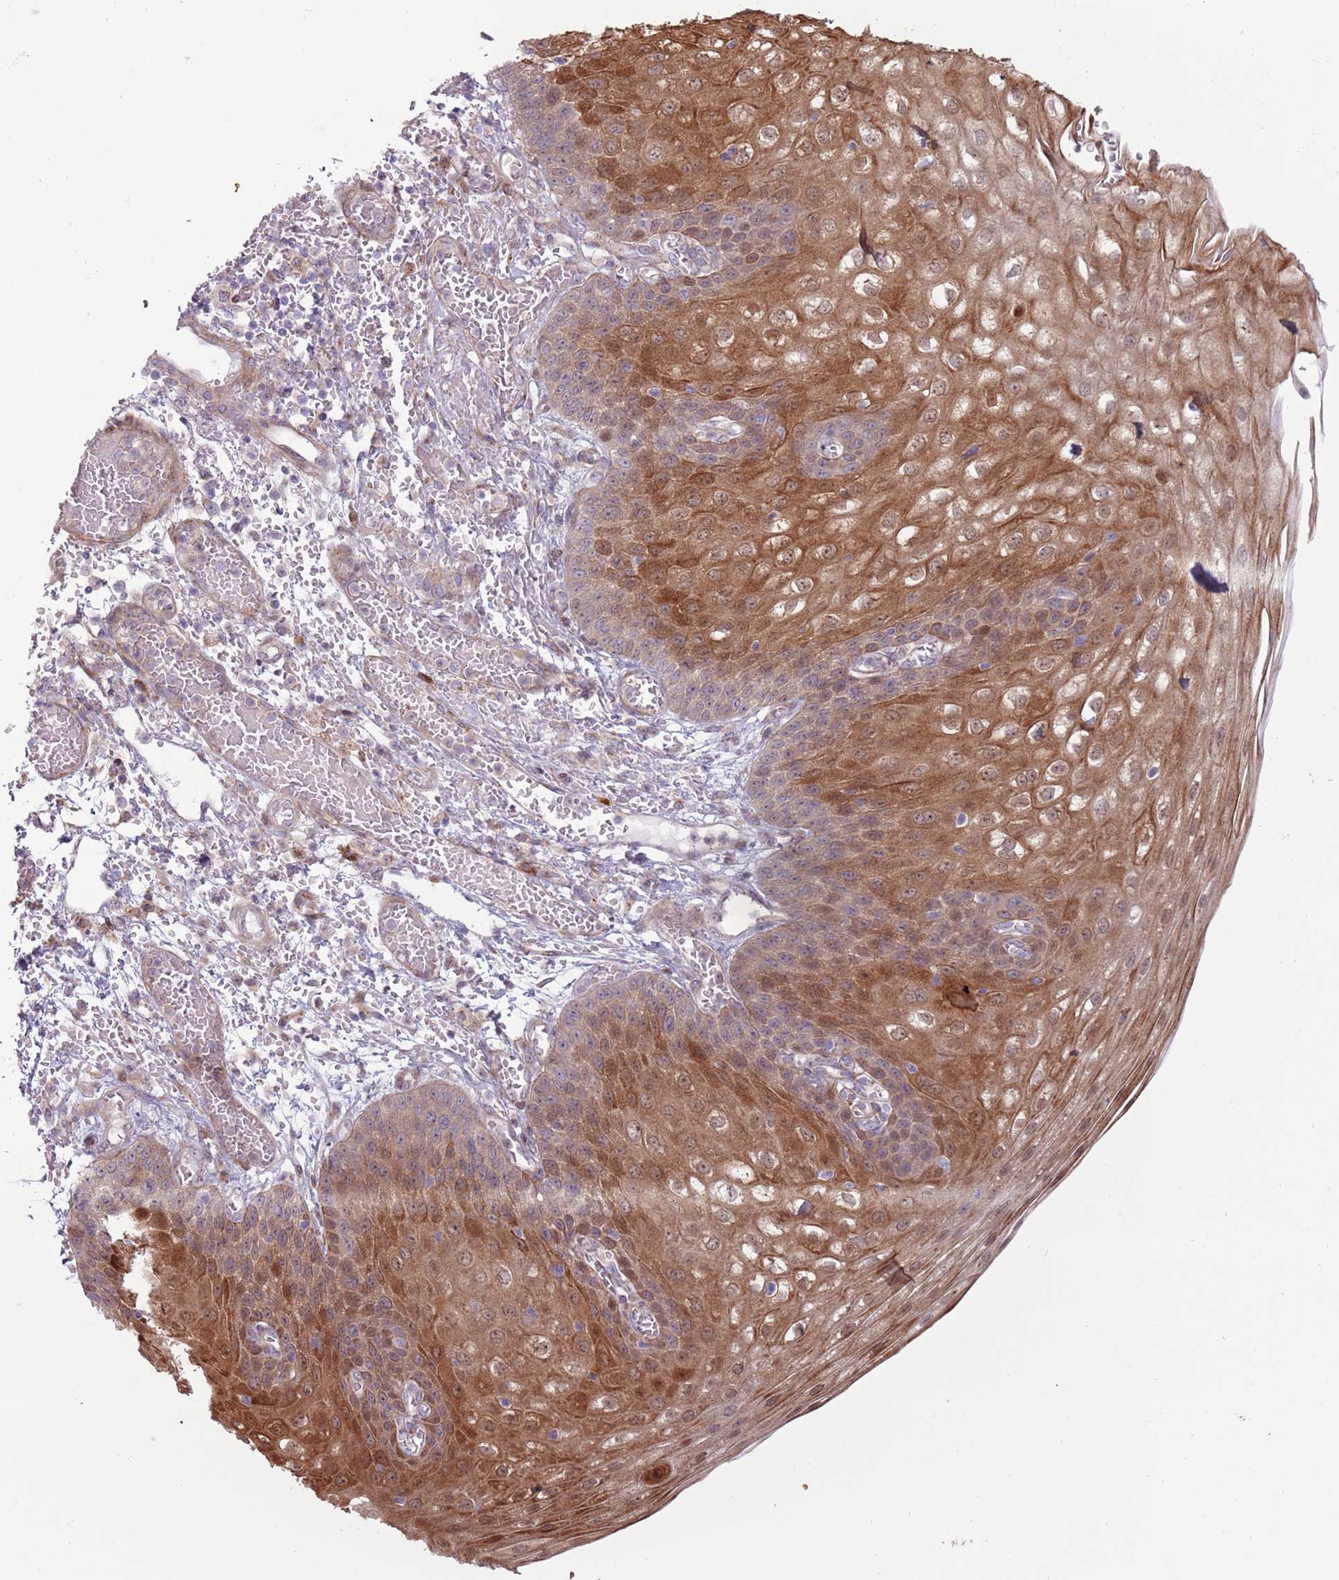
{"staining": {"intensity": "strong", "quantity": "25%-75%", "location": "cytoplasmic/membranous,nuclear"}, "tissue": "esophagus", "cell_type": "Squamous epithelial cells", "image_type": "normal", "snomed": [{"axis": "morphology", "description": "Normal tissue, NOS"}, {"axis": "topography", "description": "Esophagus"}], "caption": "Immunohistochemistry micrograph of normal esophagus: esophagus stained using immunohistochemistry displays high levels of strong protein expression localized specifically in the cytoplasmic/membranous,nuclear of squamous epithelial cells, appearing as a cytoplasmic/membranous,nuclear brown color.", "gene": "CCDC150", "patient": {"sex": "male", "age": 81}}